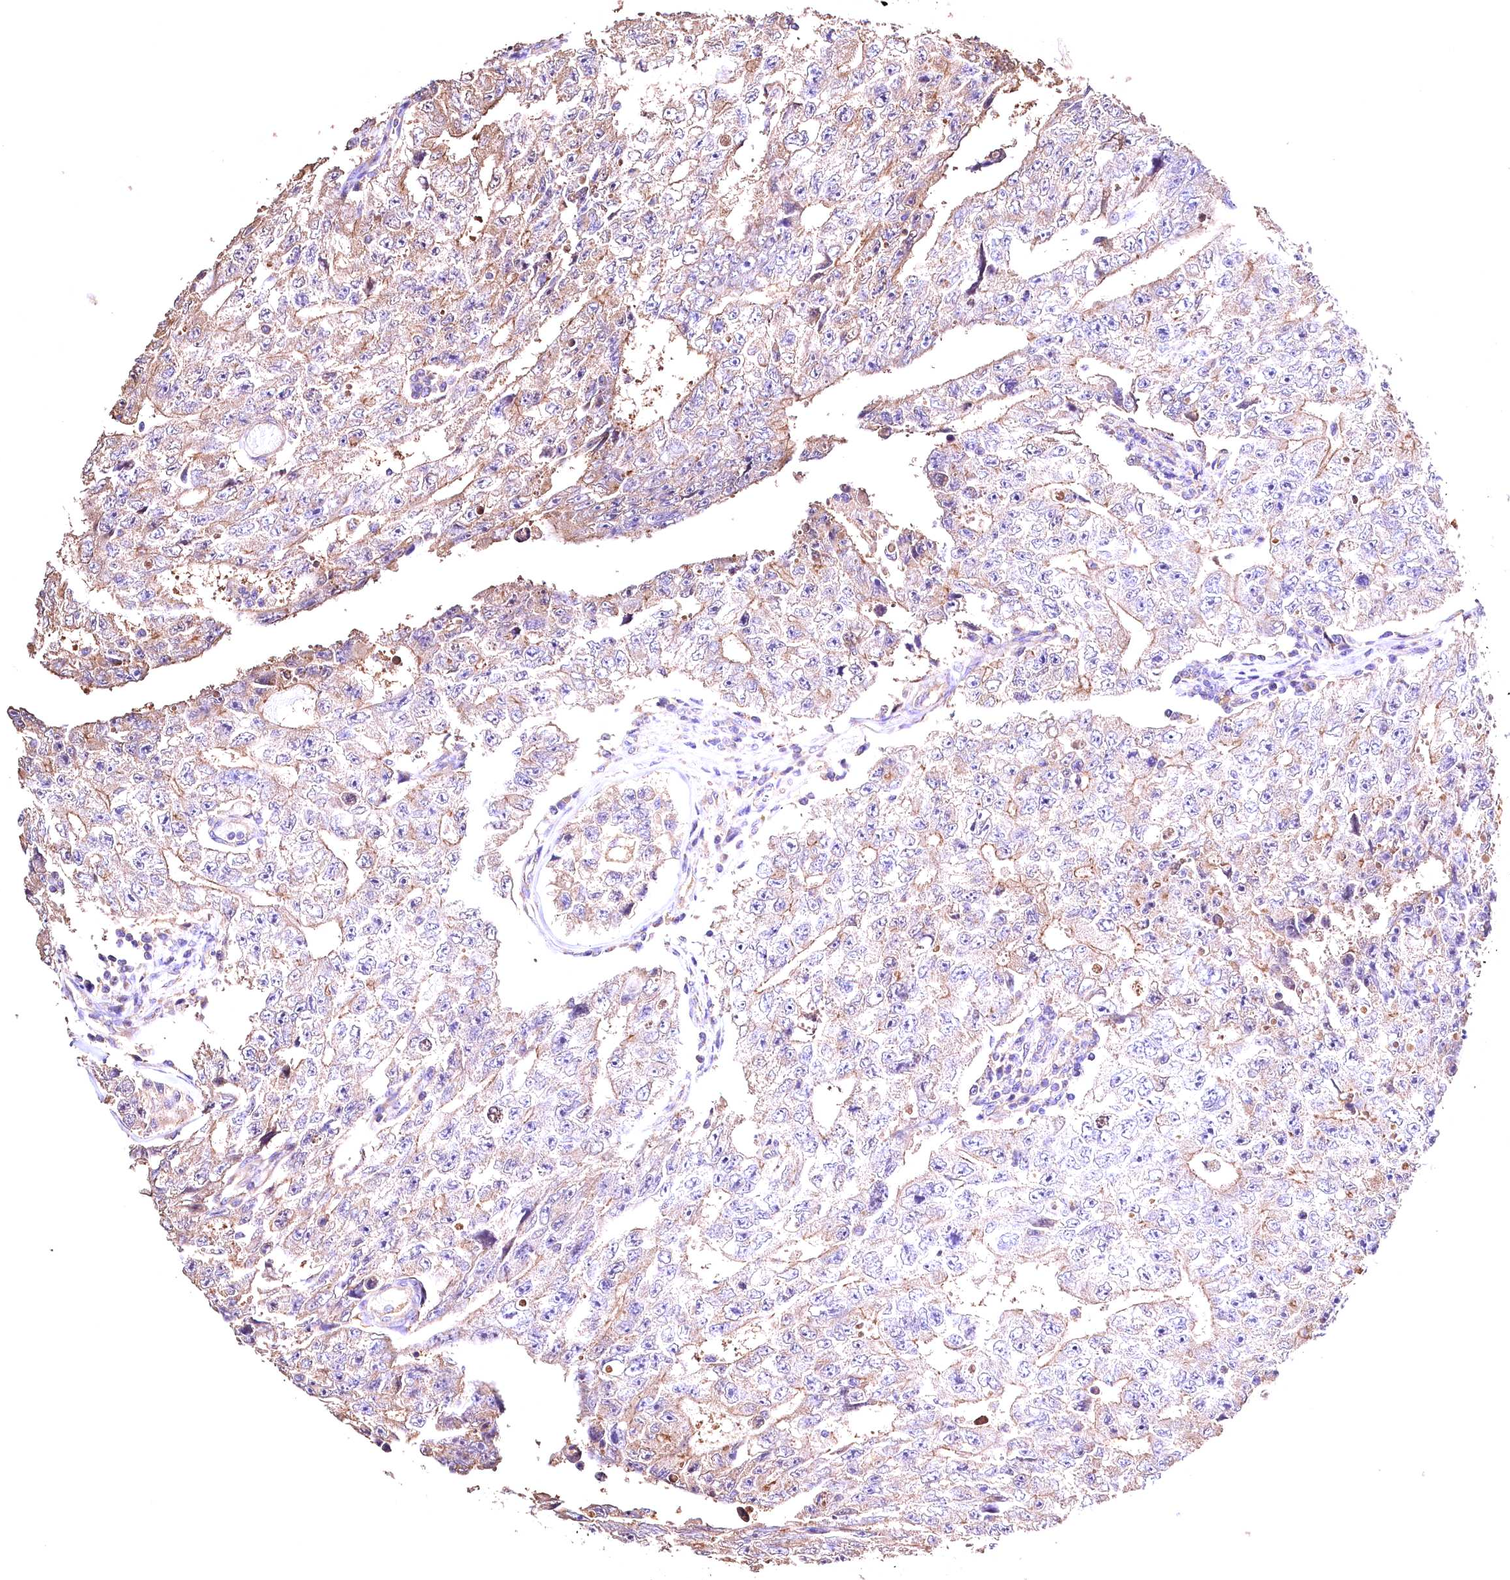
{"staining": {"intensity": "moderate", "quantity": "25%-75%", "location": "cytoplasmic/membranous"}, "tissue": "testis cancer", "cell_type": "Tumor cells", "image_type": "cancer", "snomed": [{"axis": "morphology", "description": "Carcinoma, Embryonal, NOS"}, {"axis": "topography", "description": "Testis"}], "caption": "Immunohistochemistry histopathology image of testis cancer stained for a protein (brown), which displays medium levels of moderate cytoplasmic/membranous staining in approximately 25%-75% of tumor cells.", "gene": "OAS3", "patient": {"sex": "male", "age": 17}}